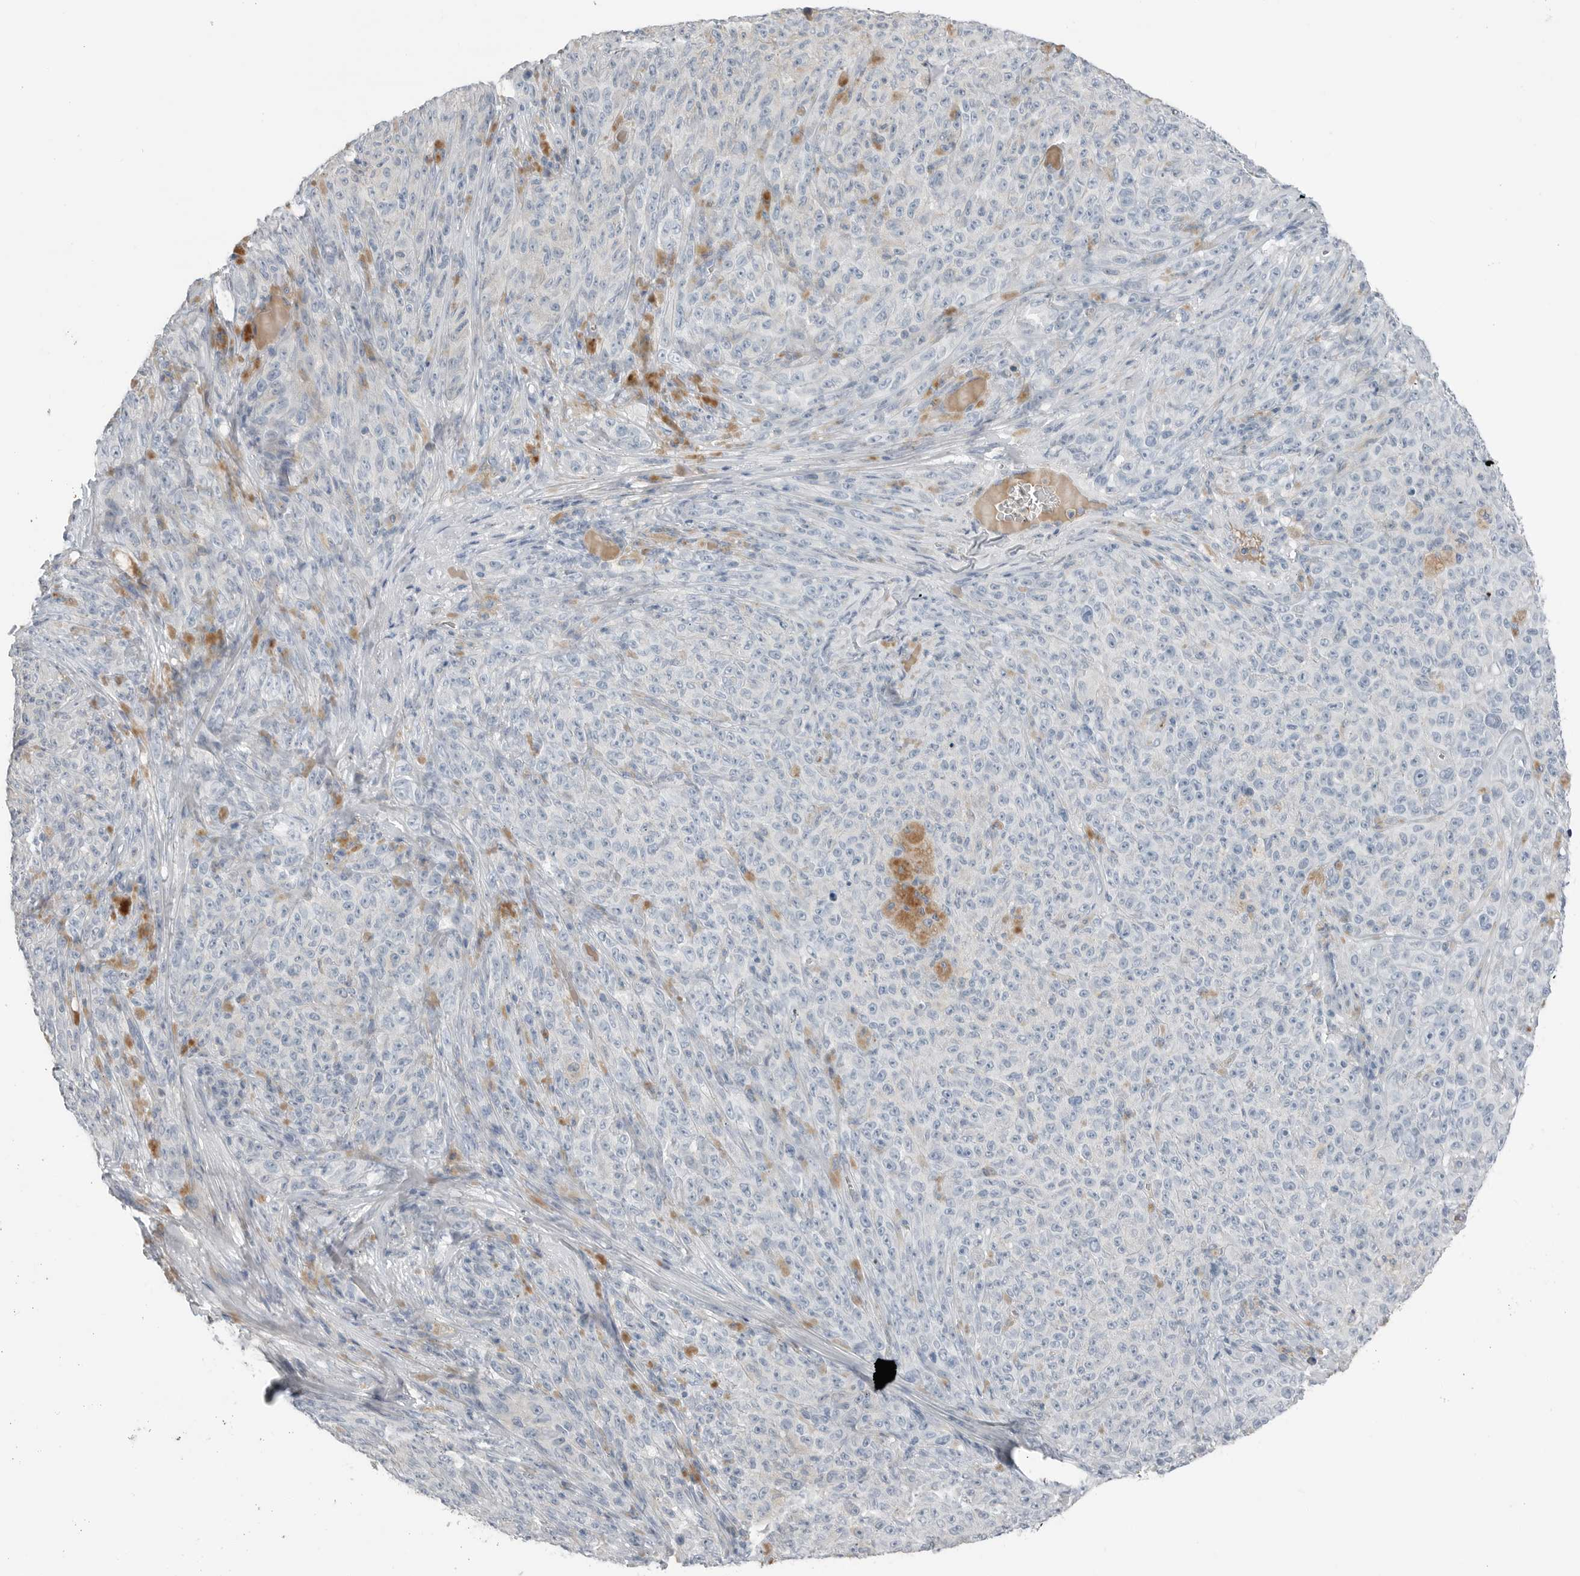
{"staining": {"intensity": "negative", "quantity": "none", "location": "none"}, "tissue": "melanoma", "cell_type": "Tumor cells", "image_type": "cancer", "snomed": [{"axis": "morphology", "description": "Malignant melanoma, NOS"}, {"axis": "topography", "description": "Skin"}], "caption": "This is an immunohistochemistry (IHC) histopathology image of melanoma. There is no staining in tumor cells.", "gene": "SERPINB7", "patient": {"sex": "female", "age": 82}}